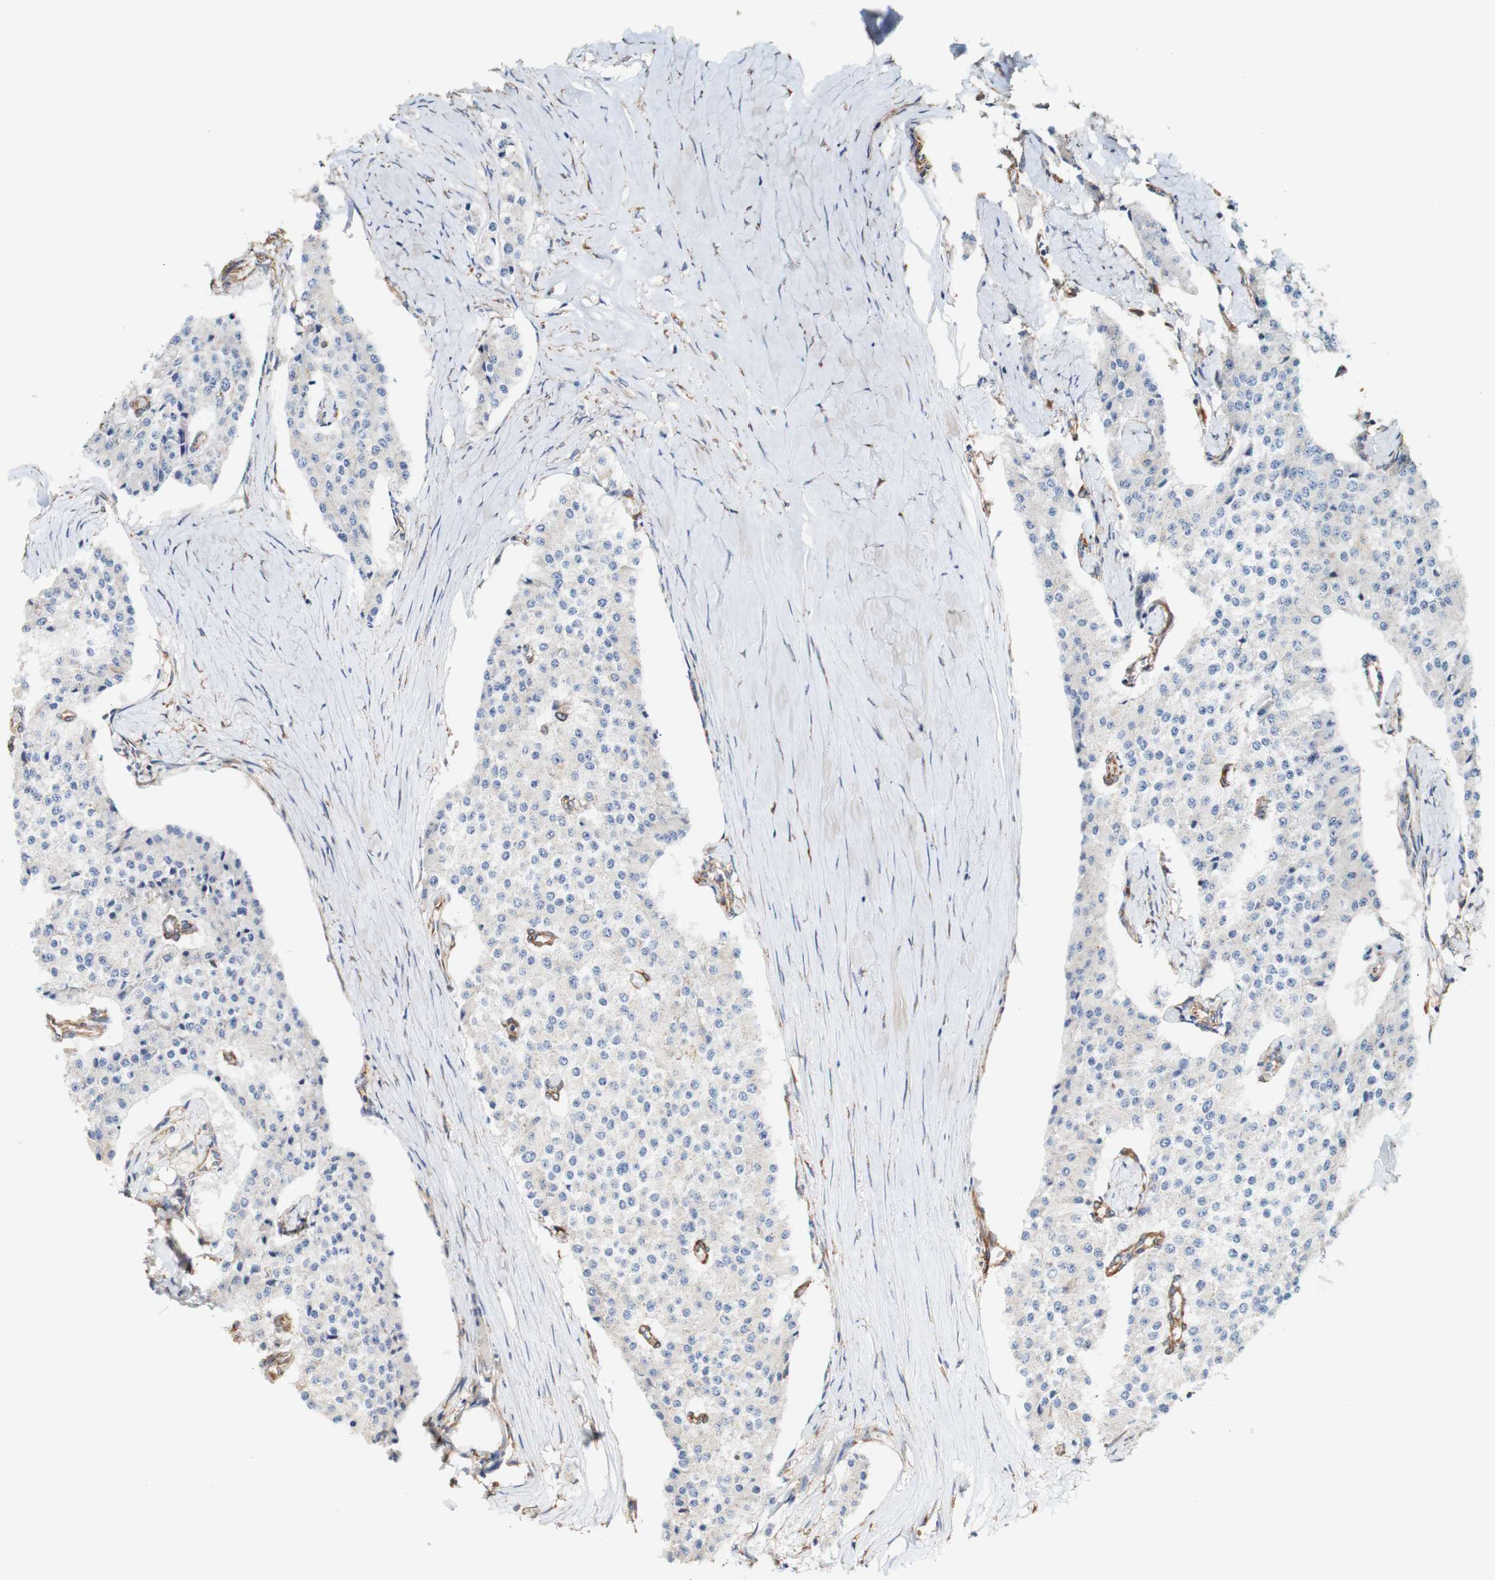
{"staining": {"intensity": "negative", "quantity": "none", "location": "none"}, "tissue": "carcinoid", "cell_type": "Tumor cells", "image_type": "cancer", "snomed": [{"axis": "morphology", "description": "Carcinoid, malignant, NOS"}, {"axis": "topography", "description": "Colon"}], "caption": "Histopathology image shows no significant protein positivity in tumor cells of carcinoid.", "gene": "EIF2AK4", "patient": {"sex": "female", "age": 52}}